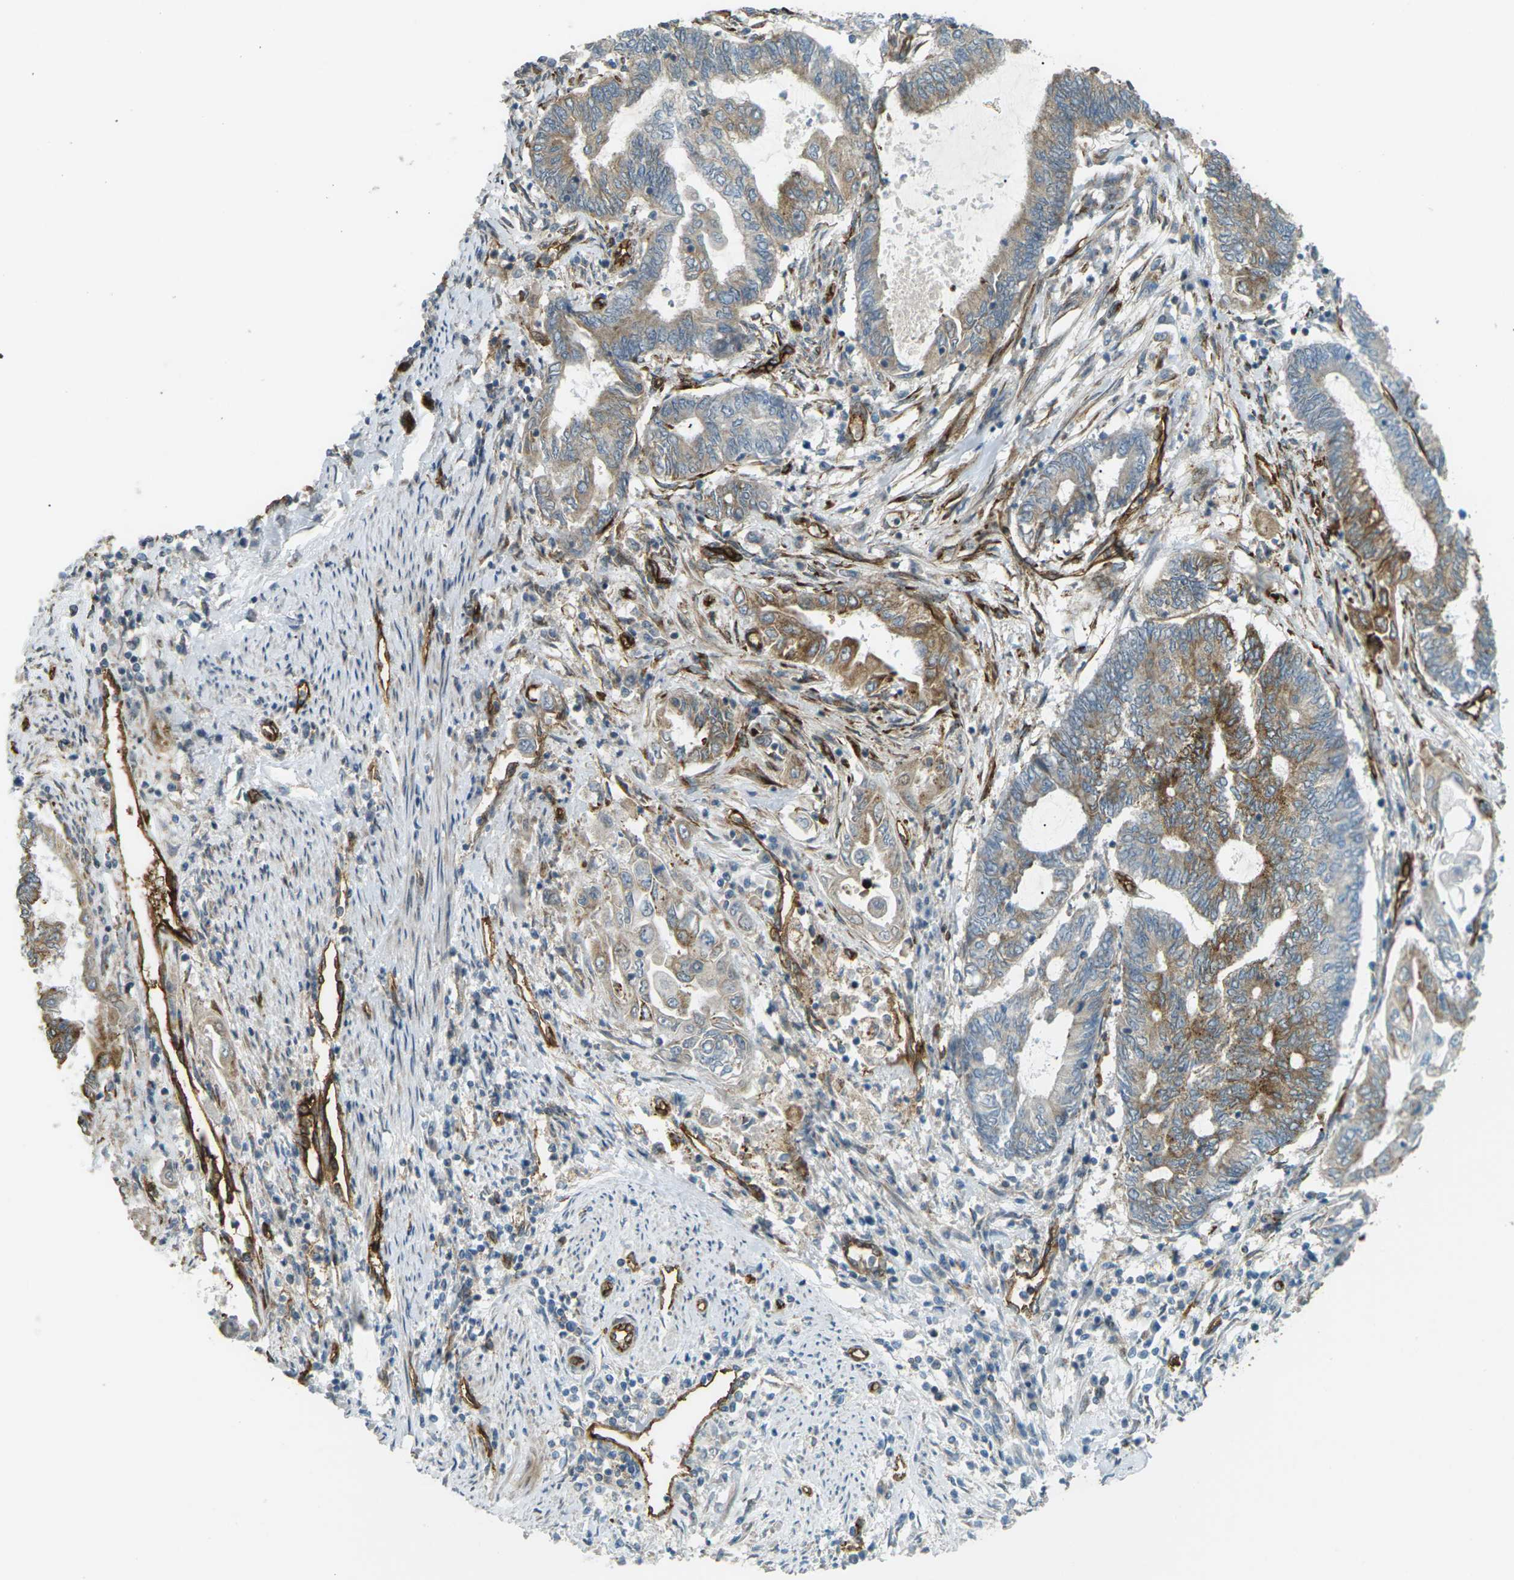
{"staining": {"intensity": "strong", "quantity": "<25%", "location": "cytoplasmic/membranous"}, "tissue": "endometrial cancer", "cell_type": "Tumor cells", "image_type": "cancer", "snomed": [{"axis": "morphology", "description": "Adenocarcinoma, NOS"}, {"axis": "topography", "description": "Uterus"}, {"axis": "topography", "description": "Endometrium"}], "caption": "A brown stain labels strong cytoplasmic/membranous staining of a protein in human endometrial adenocarcinoma tumor cells. (brown staining indicates protein expression, while blue staining denotes nuclei).", "gene": "S1PR1", "patient": {"sex": "female", "age": 70}}